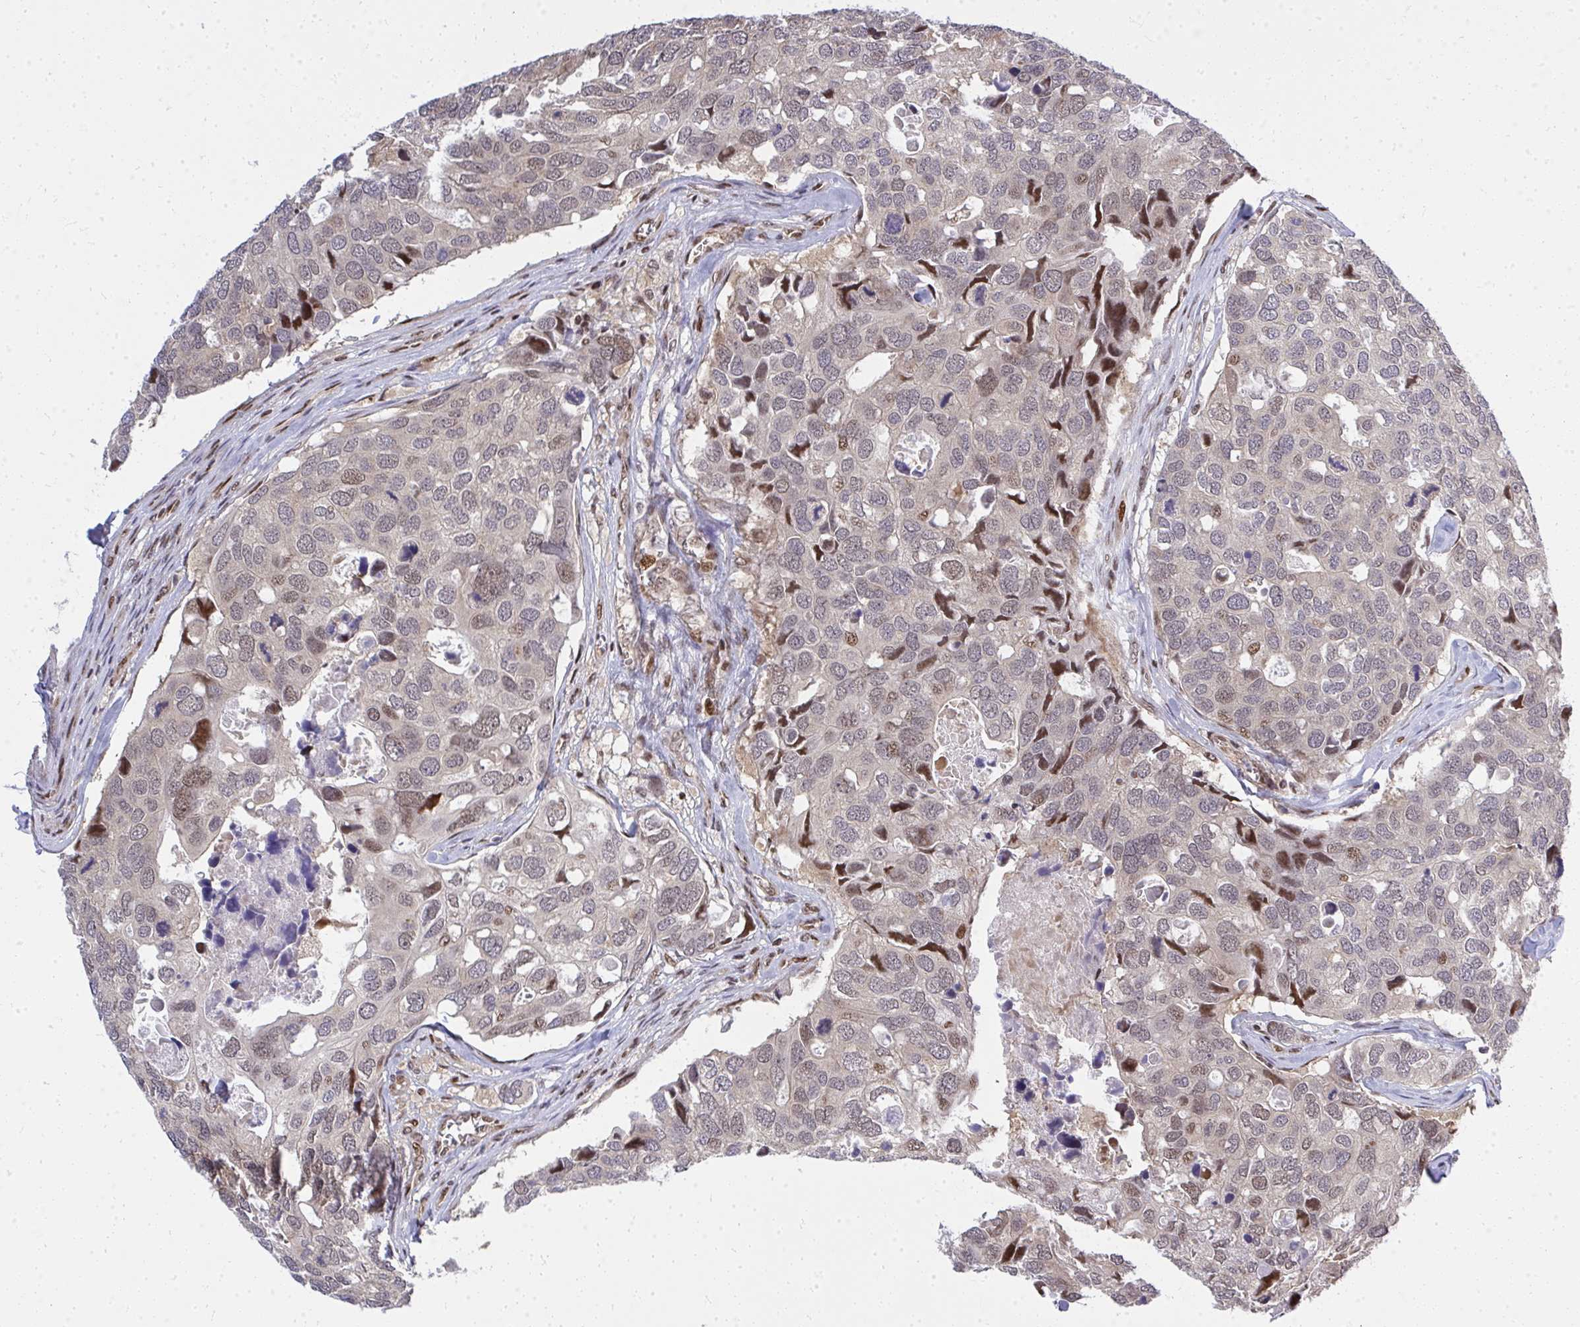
{"staining": {"intensity": "moderate", "quantity": "<25%", "location": "nuclear"}, "tissue": "breast cancer", "cell_type": "Tumor cells", "image_type": "cancer", "snomed": [{"axis": "morphology", "description": "Duct carcinoma"}, {"axis": "topography", "description": "Breast"}], "caption": "High-power microscopy captured an immunohistochemistry micrograph of breast cancer (invasive ductal carcinoma), revealing moderate nuclear staining in approximately <25% of tumor cells.", "gene": "PIGY", "patient": {"sex": "female", "age": 83}}